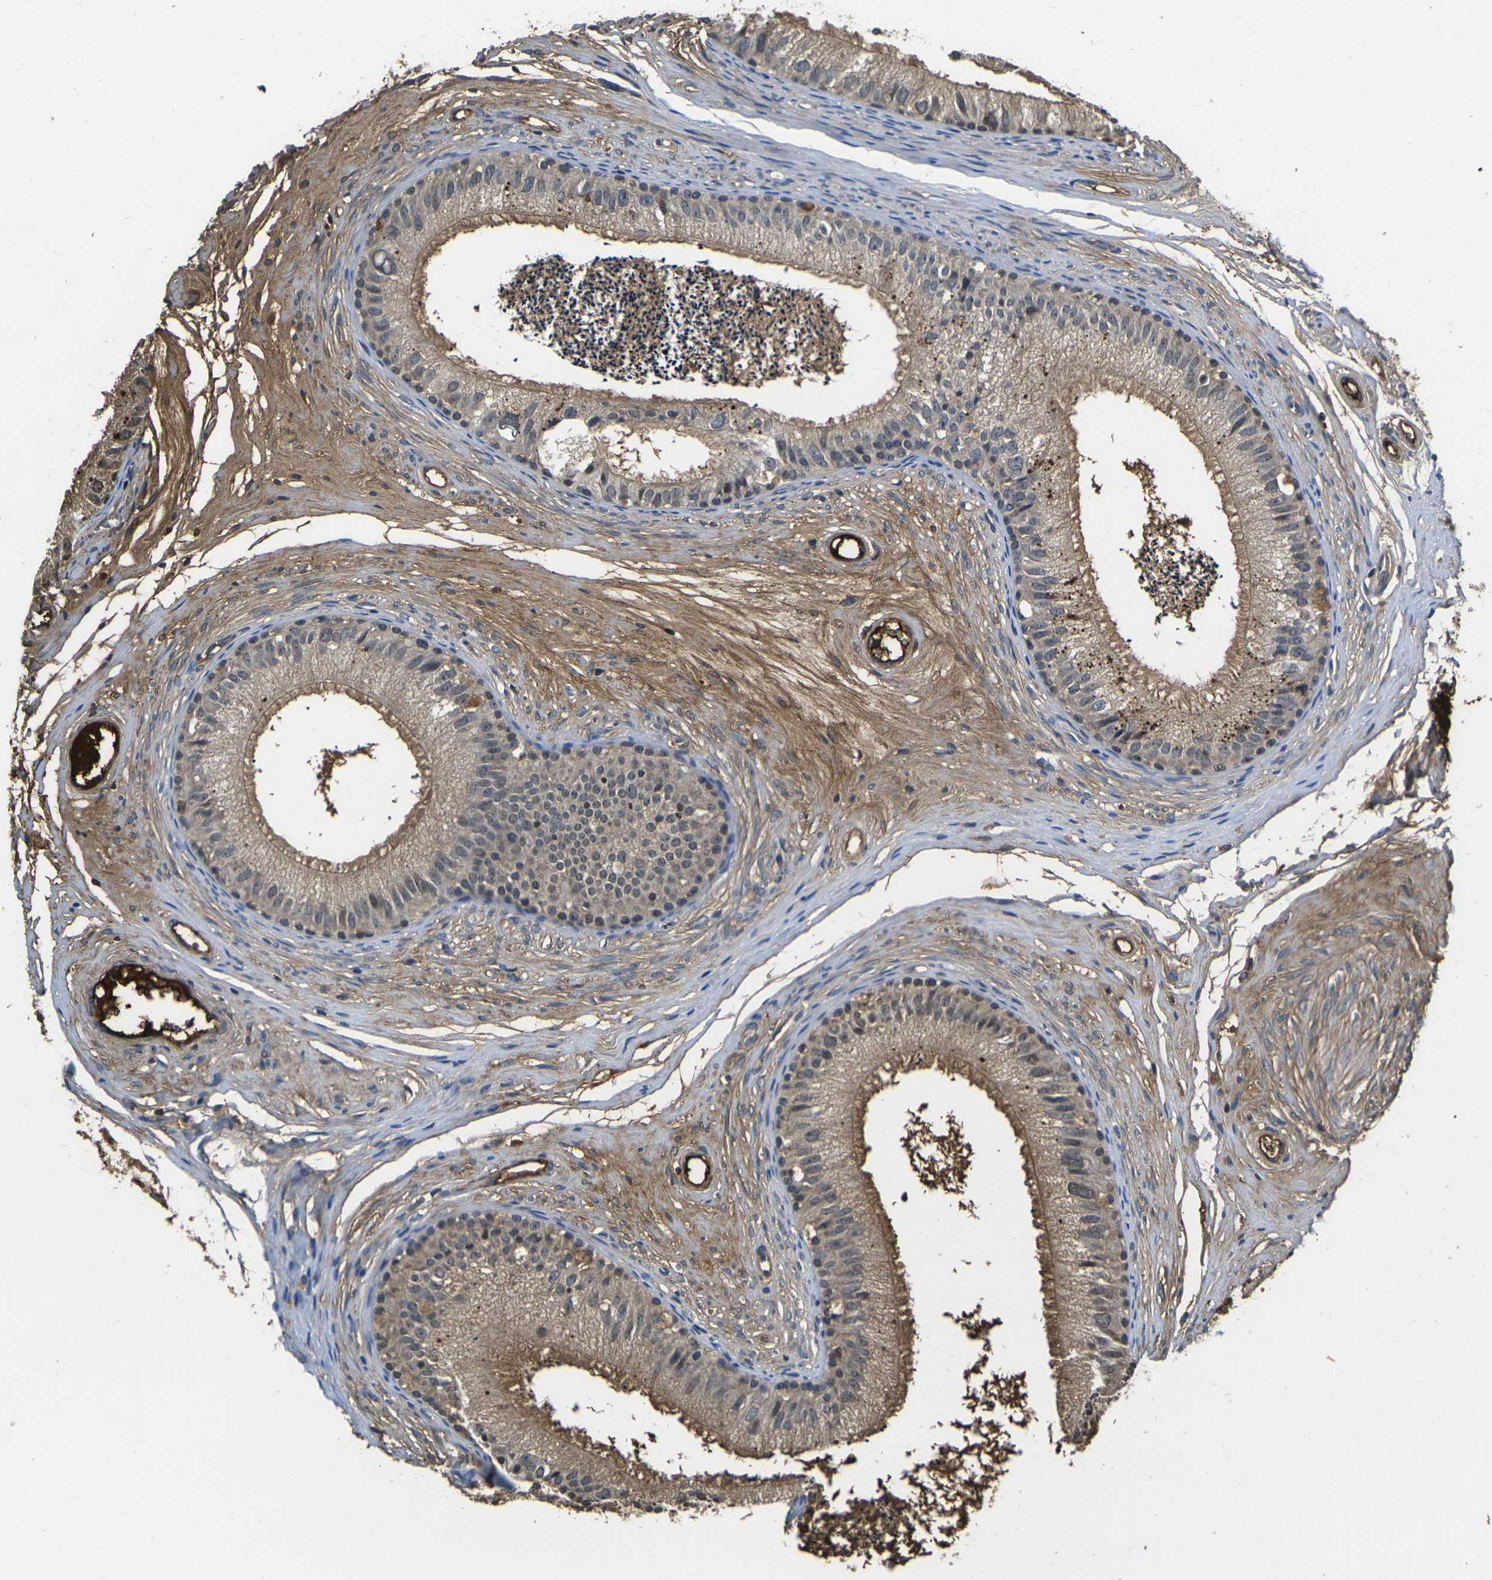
{"staining": {"intensity": "moderate", "quantity": ">75%", "location": "cytoplasmic/membranous"}, "tissue": "epididymis", "cell_type": "Glandular cells", "image_type": "normal", "snomed": [{"axis": "morphology", "description": "Normal tissue, NOS"}, {"axis": "topography", "description": "Epididymis"}], "caption": "IHC (DAB) staining of unremarkable epididymis shows moderate cytoplasmic/membranous protein positivity in about >75% of glandular cells.", "gene": "HSPG2", "patient": {"sex": "male", "age": 56}}